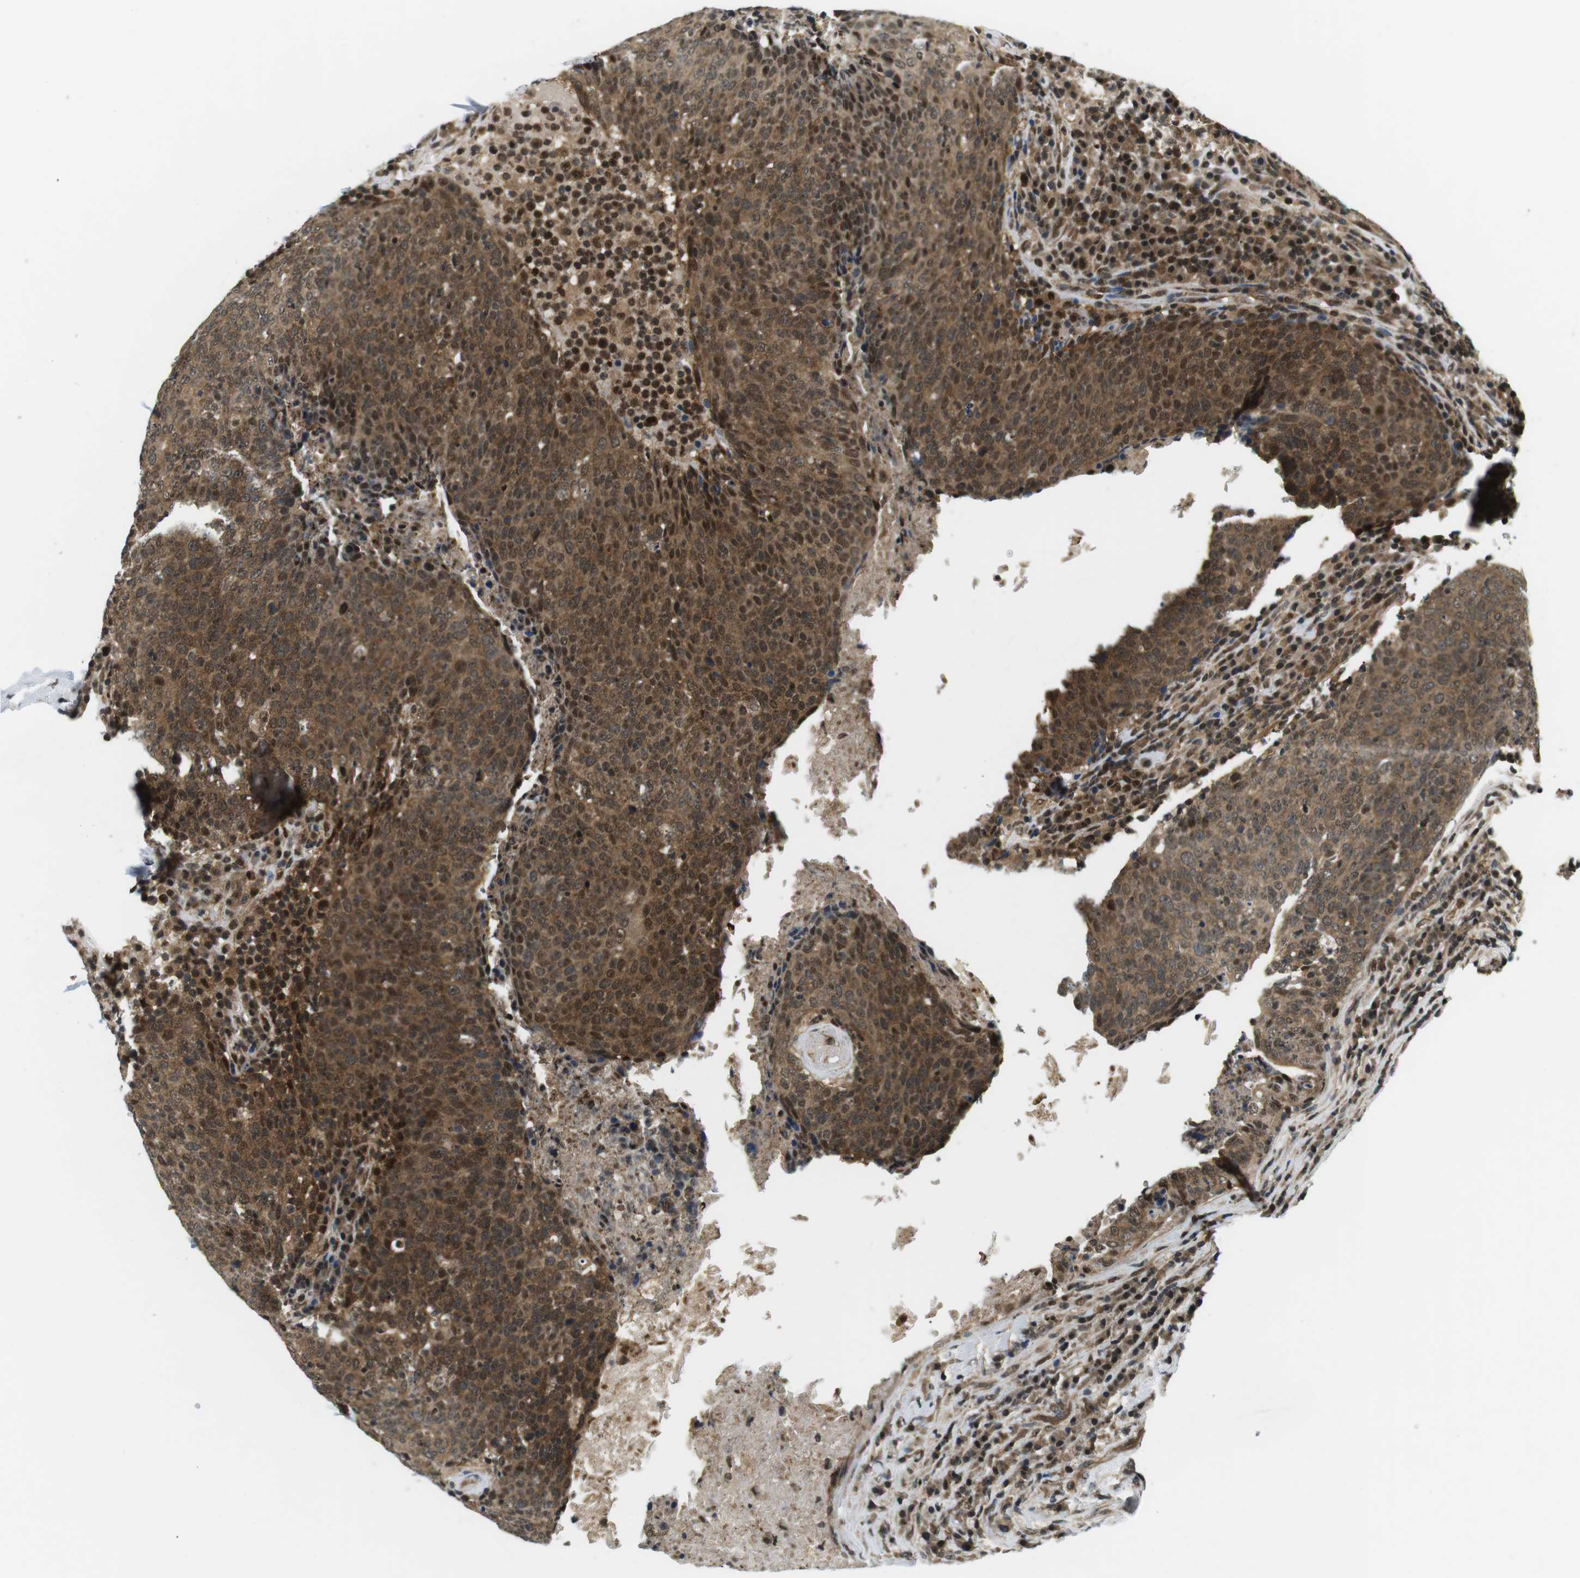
{"staining": {"intensity": "moderate", "quantity": ">75%", "location": "cytoplasmic/membranous,nuclear"}, "tissue": "head and neck cancer", "cell_type": "Tumor cells", "image_type": "cancer", "snomed": [{"axis": "morphology", "description": "Squamous cell carcinoma, NOS"}, {"axis": "morphology", "description": "Squamous cell carcinoma, metastatic, NOS"}, {"axis": "topography", "description": "Lymph node"}, {"axis": "topography", "description": "Head-Neck"}], "caption": "The immunohistochemical stain highlights moderate cytoplasmic/membranous and nuclear positivity in tumor cells of head and neck cancer (squamous cell carcinoma) tissue.", "gene": "CSNK2B", "patient": {"sex": "male", "age": 62}}